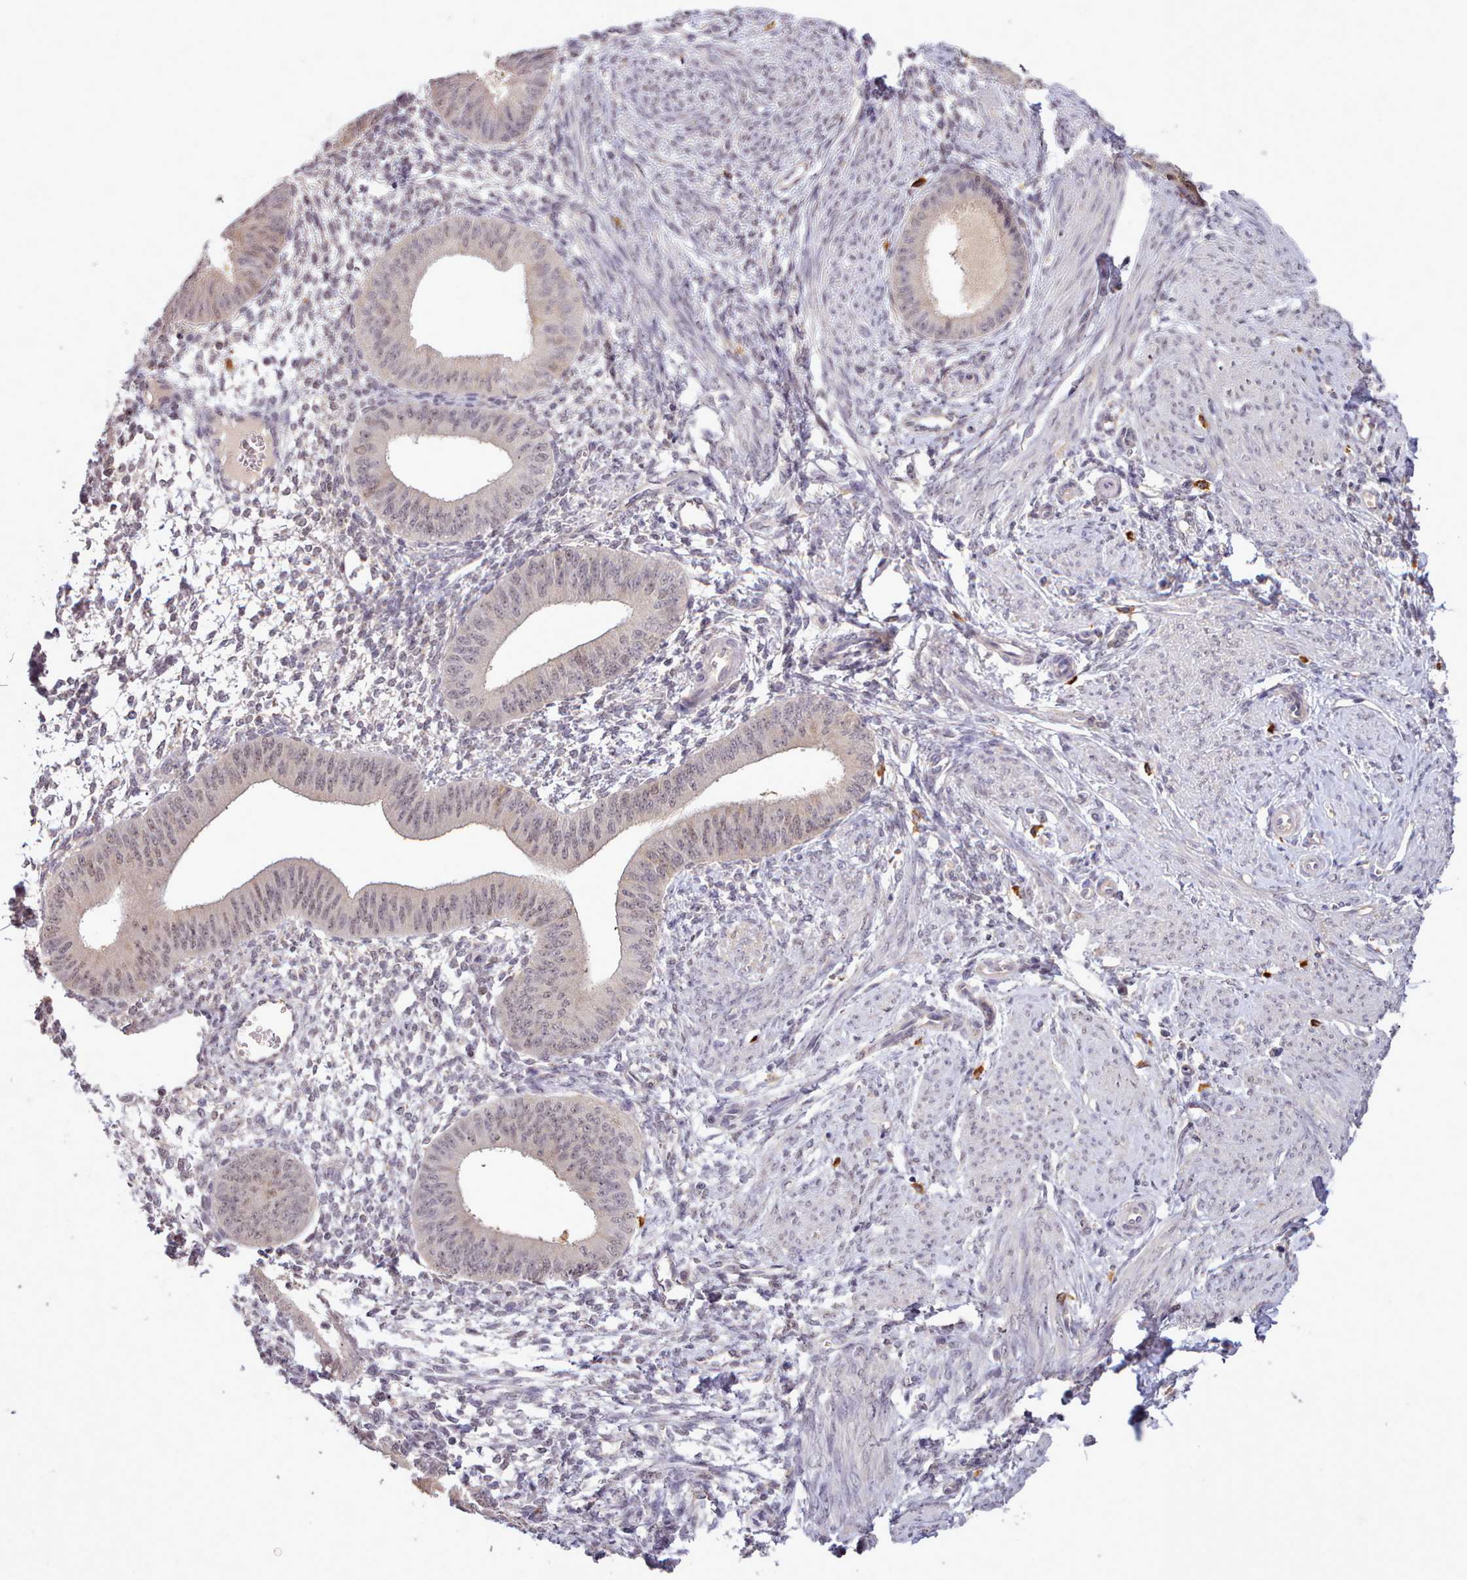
{"staining": {"intensity": "negative", "quantity": "none", "location": "none"}, "tissue": "endometrium", "cell_type": "Cells in endometrial stroma", "image_type": "normal", "snomed": [{"axis": "morphology", "description": "Normal tissue, NOS"}, {"axis": "topography", "description": "Endometrium"}], "caption": "Benign endometrium was stained to show a protein in brown. There is no significant expression in cells in endometrial stroma. (DAB IHC, high magnification).", "gene": "ARL17A", "patient": {"sex": "female", "age": 49}}